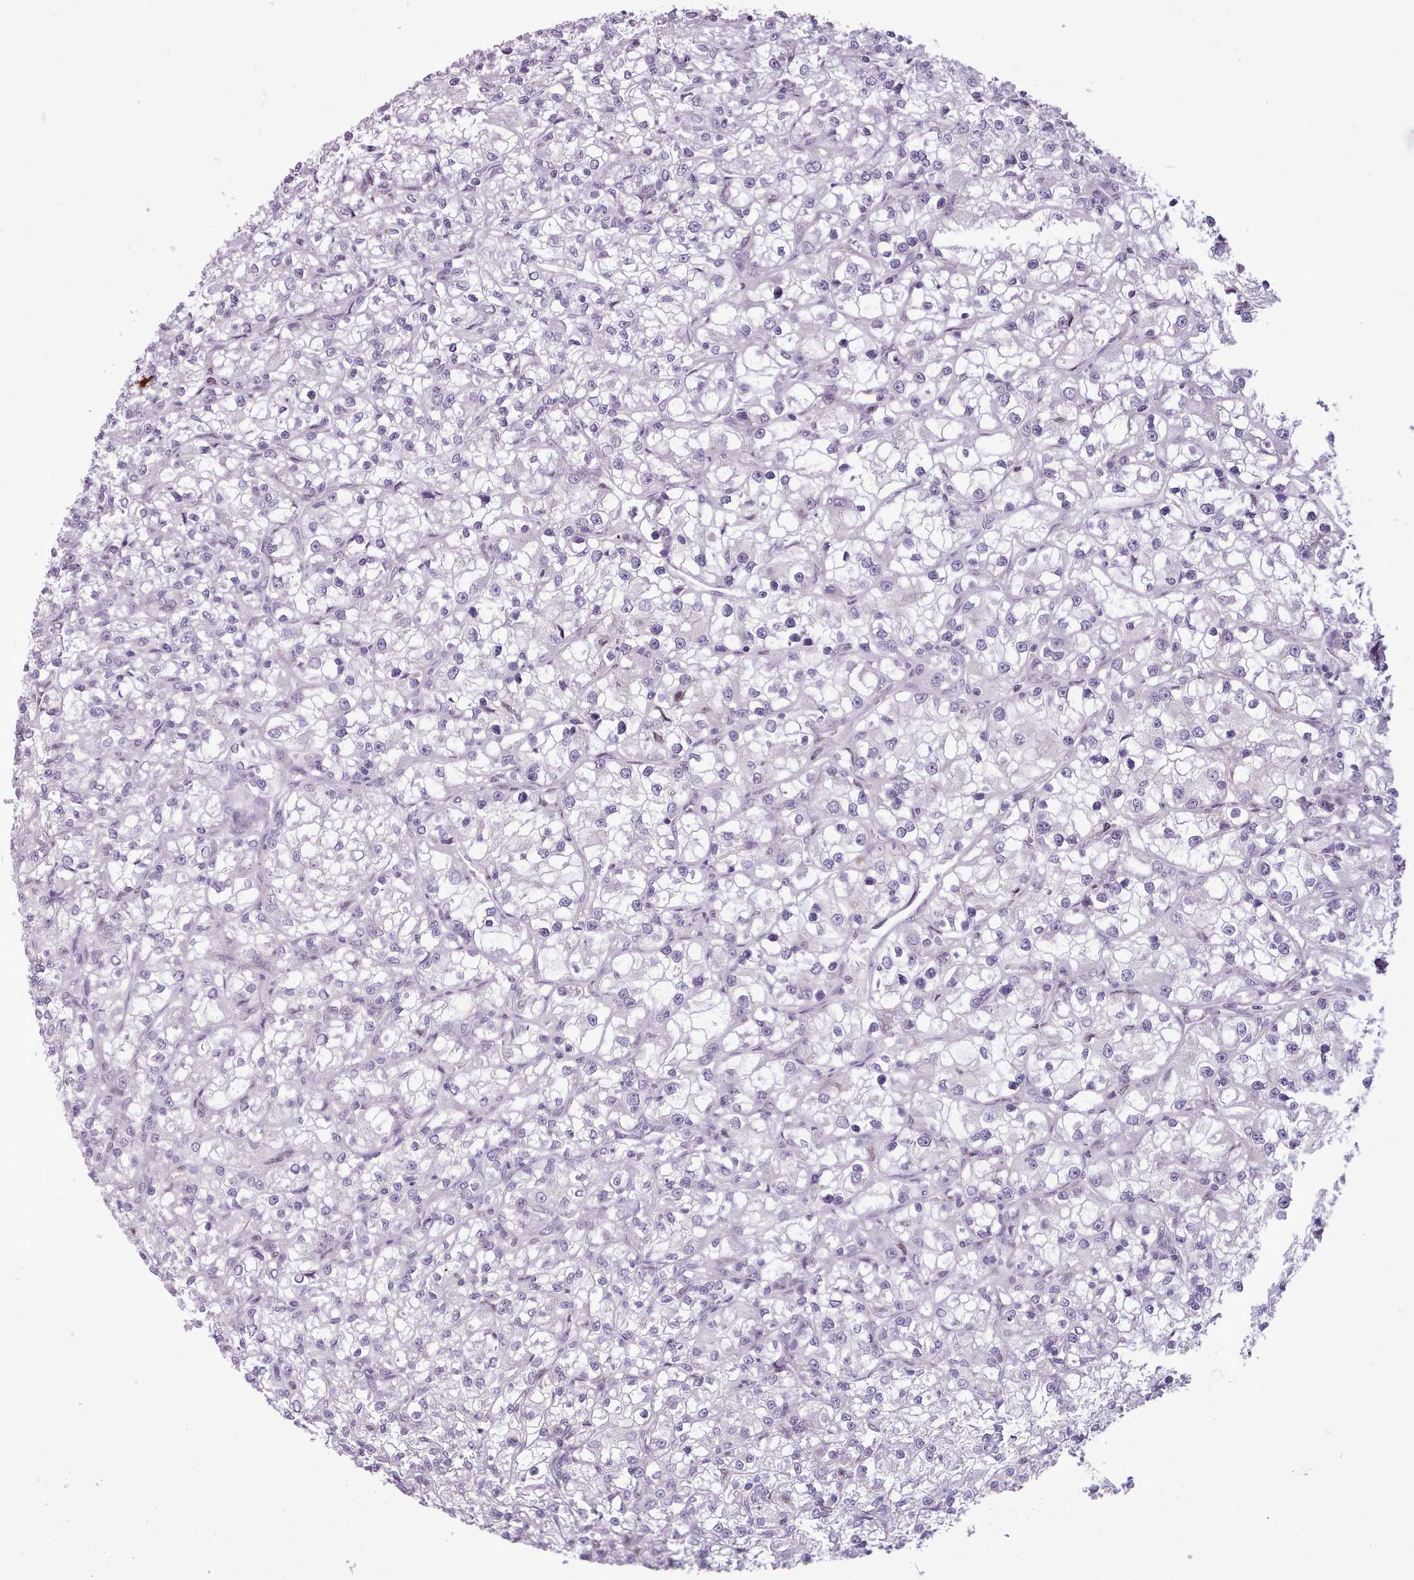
{"staining": {"intensity": "negative", "quantity": "none", "location": "none"}, "tissue": "renal cancer", "cell_type": "Tumor cells", "image_type": "cancer", "snomed": [{"axis": "morphology", "description": "Adenocarcinoma, NOS"}, {"axis": "topography", "description": "Kidney"}], "caption": "Adenocarcinoma (renal) stained for a protein using immunohistochemistry demonstrates no positivity tumor cells.", "gene": "SLURP1", "patient": {"sex": "female", "age": 59}}